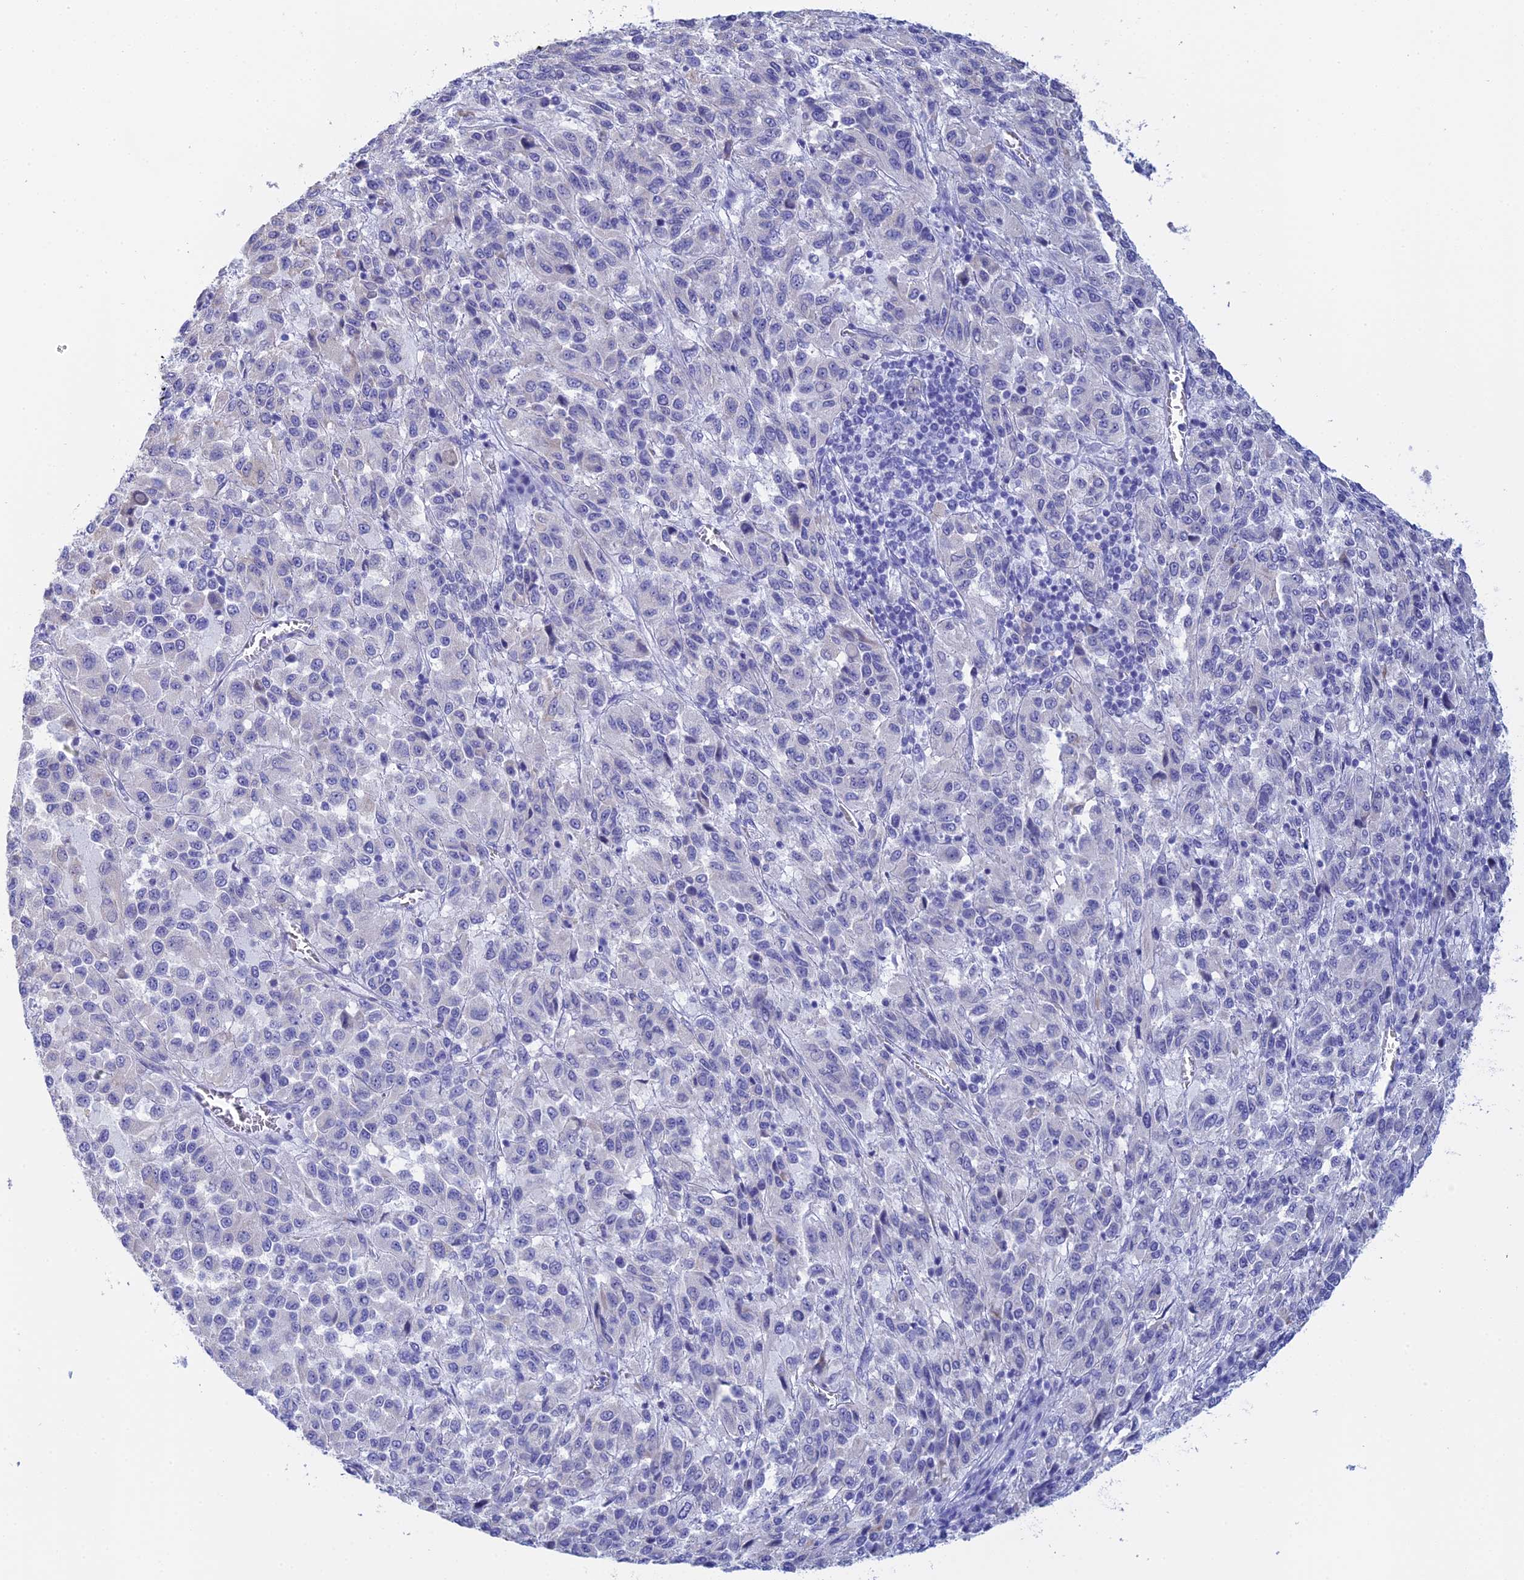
{"staining": {"intensity": "negative", "quantity": "none", "location": "none"}, "tissue": "melanoma", "cell_type": "Tumor cells", "image_type": "cancer", "snomed": [{"axis": "morphology", "description": "Malignant melanoma, Metastatic site"}, {"axis": "topography", "description": "Lung"}], "caption": "An image of malignant melanoma (metastatic site) stained for a protein shows no brown staining in tumor cells.", "gene": "TEX101", "patient": {"sex": "male", "age": 64}}